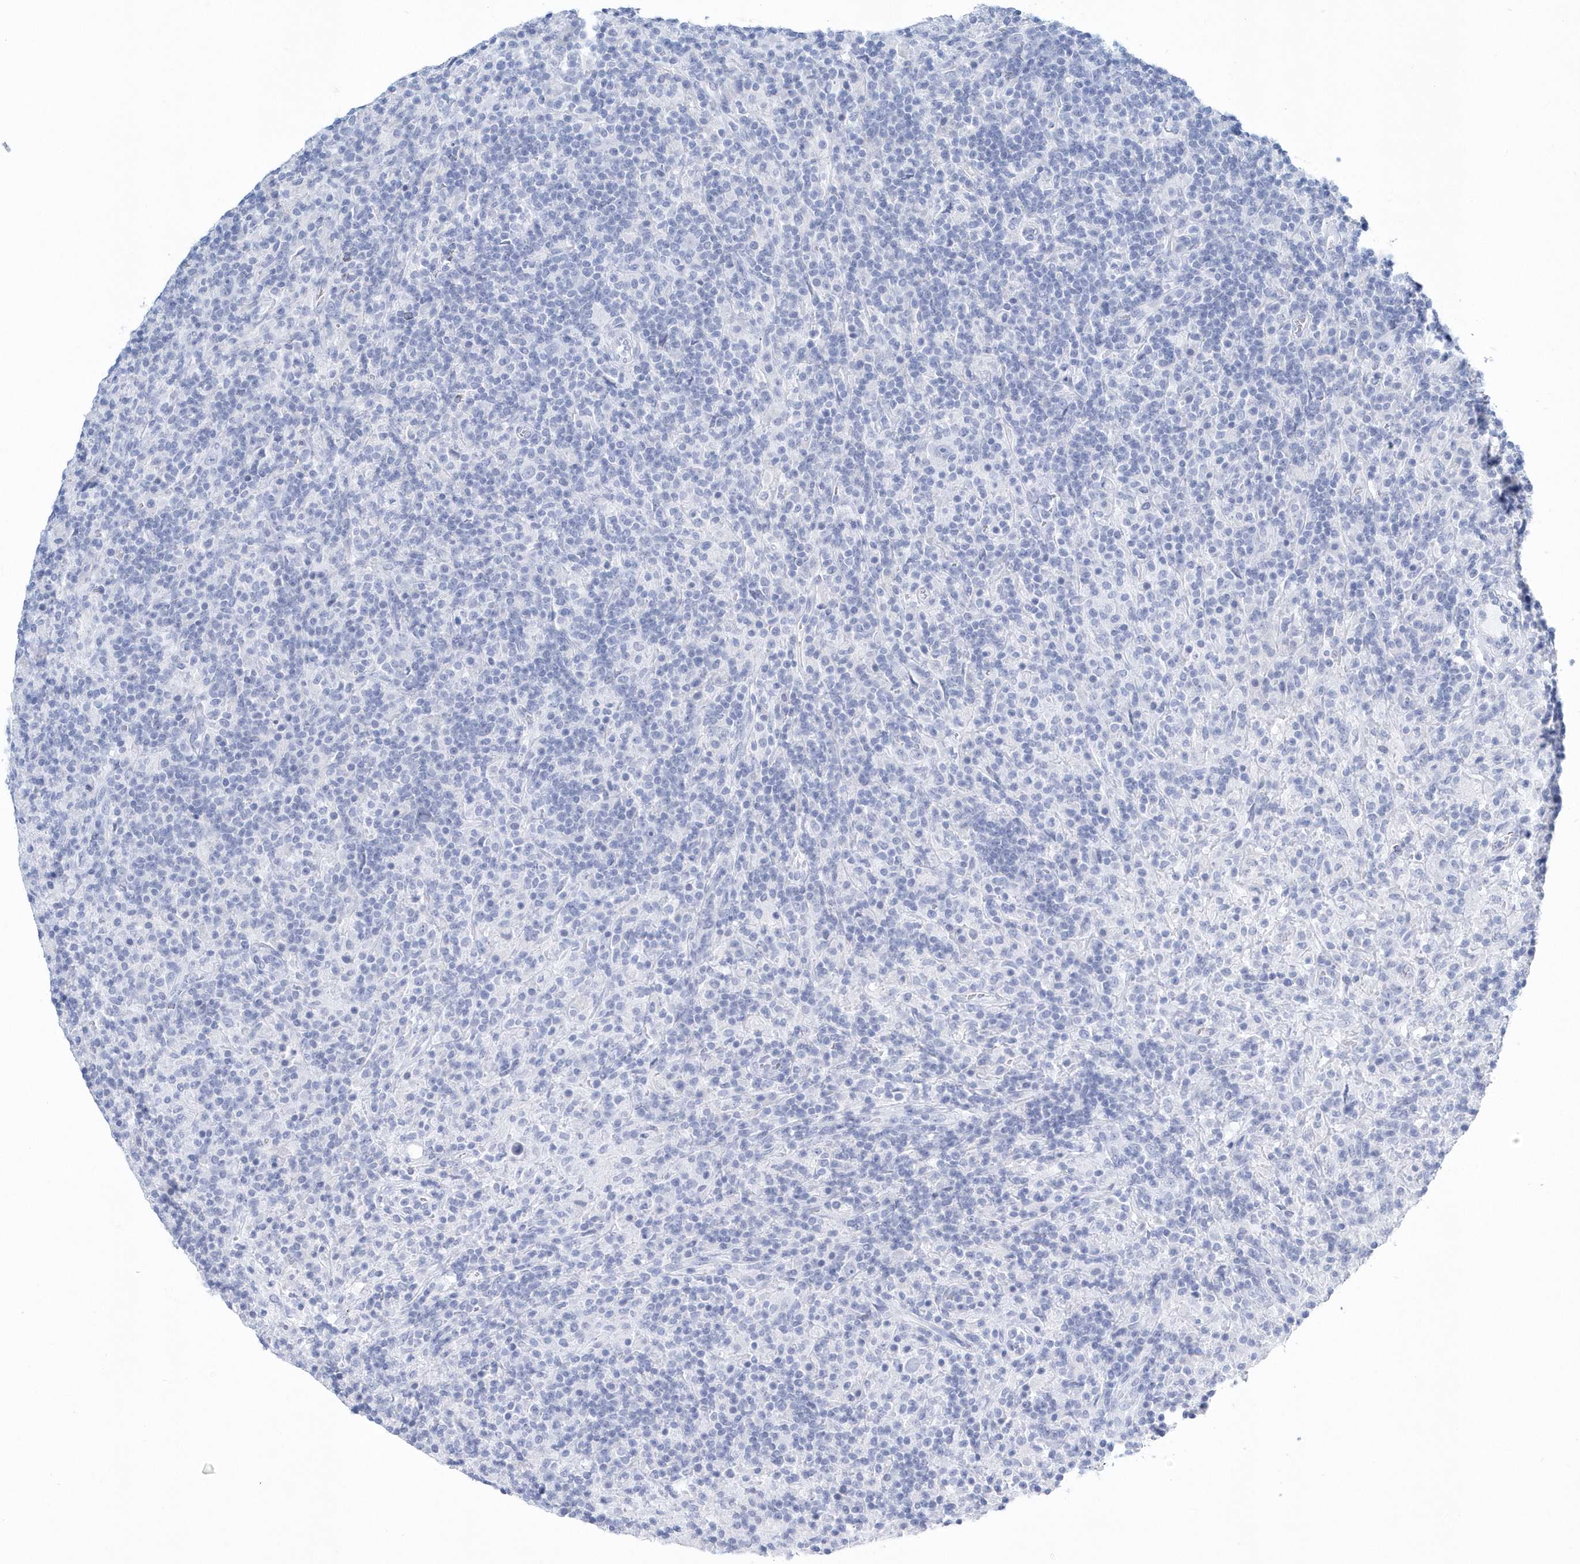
{"staining": {"intensity": "negative", "quantity": "none", "location": "none"}, "tissue": "lymphoma", "cell_type": "Tumor cells", "image_type": "cancer", "snomed": [{"axis": "morphology", "description": "Hodgkin's disease, NOS"}, {"axis": "topography", "description": "Lymph node"}], "caption": "Immunohistochemical staining of human Hodgkin's disease exhibits no significant staining in tumor cells.", "gene": "PTPRO", "patient": {"sex": "male", "age": 70}}